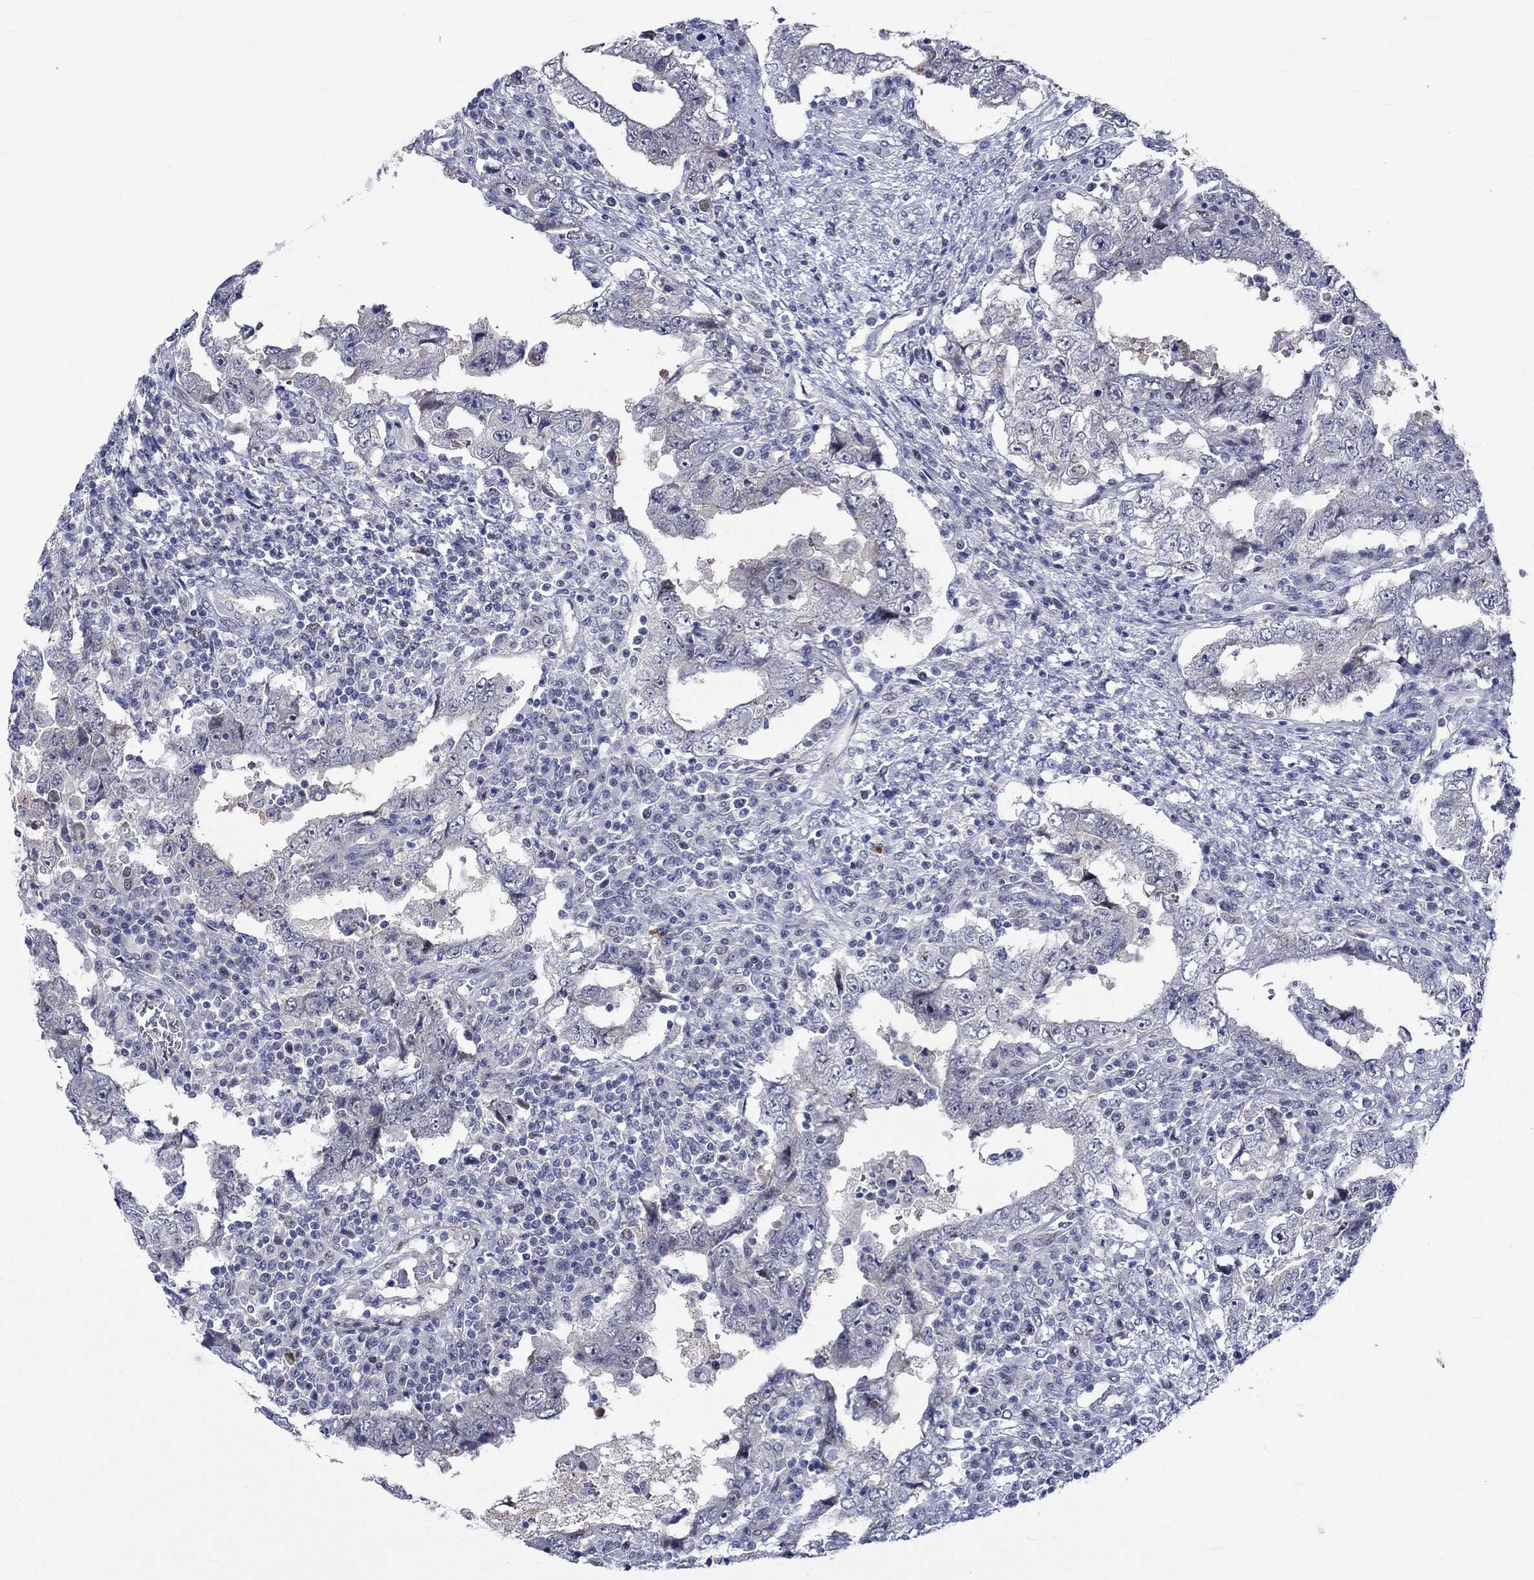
{"staining": {"intensity": "negative", "quantity": "none", "location": "none"}, "tissue": "testis cancer", "cell_type": "Tumor cells", "image_type": "cancer", "snomed": [{"axis": "morphology", "description": "Carcinoma, Embryonal, NOS"}, {"axis": "topography", "description": "Testis"}], "caption": "Tumor cells show no significant expression in embryonal carcinoma (testis).", "gene": "E2F8", "patient": {"sex": "male", "age": 26}}